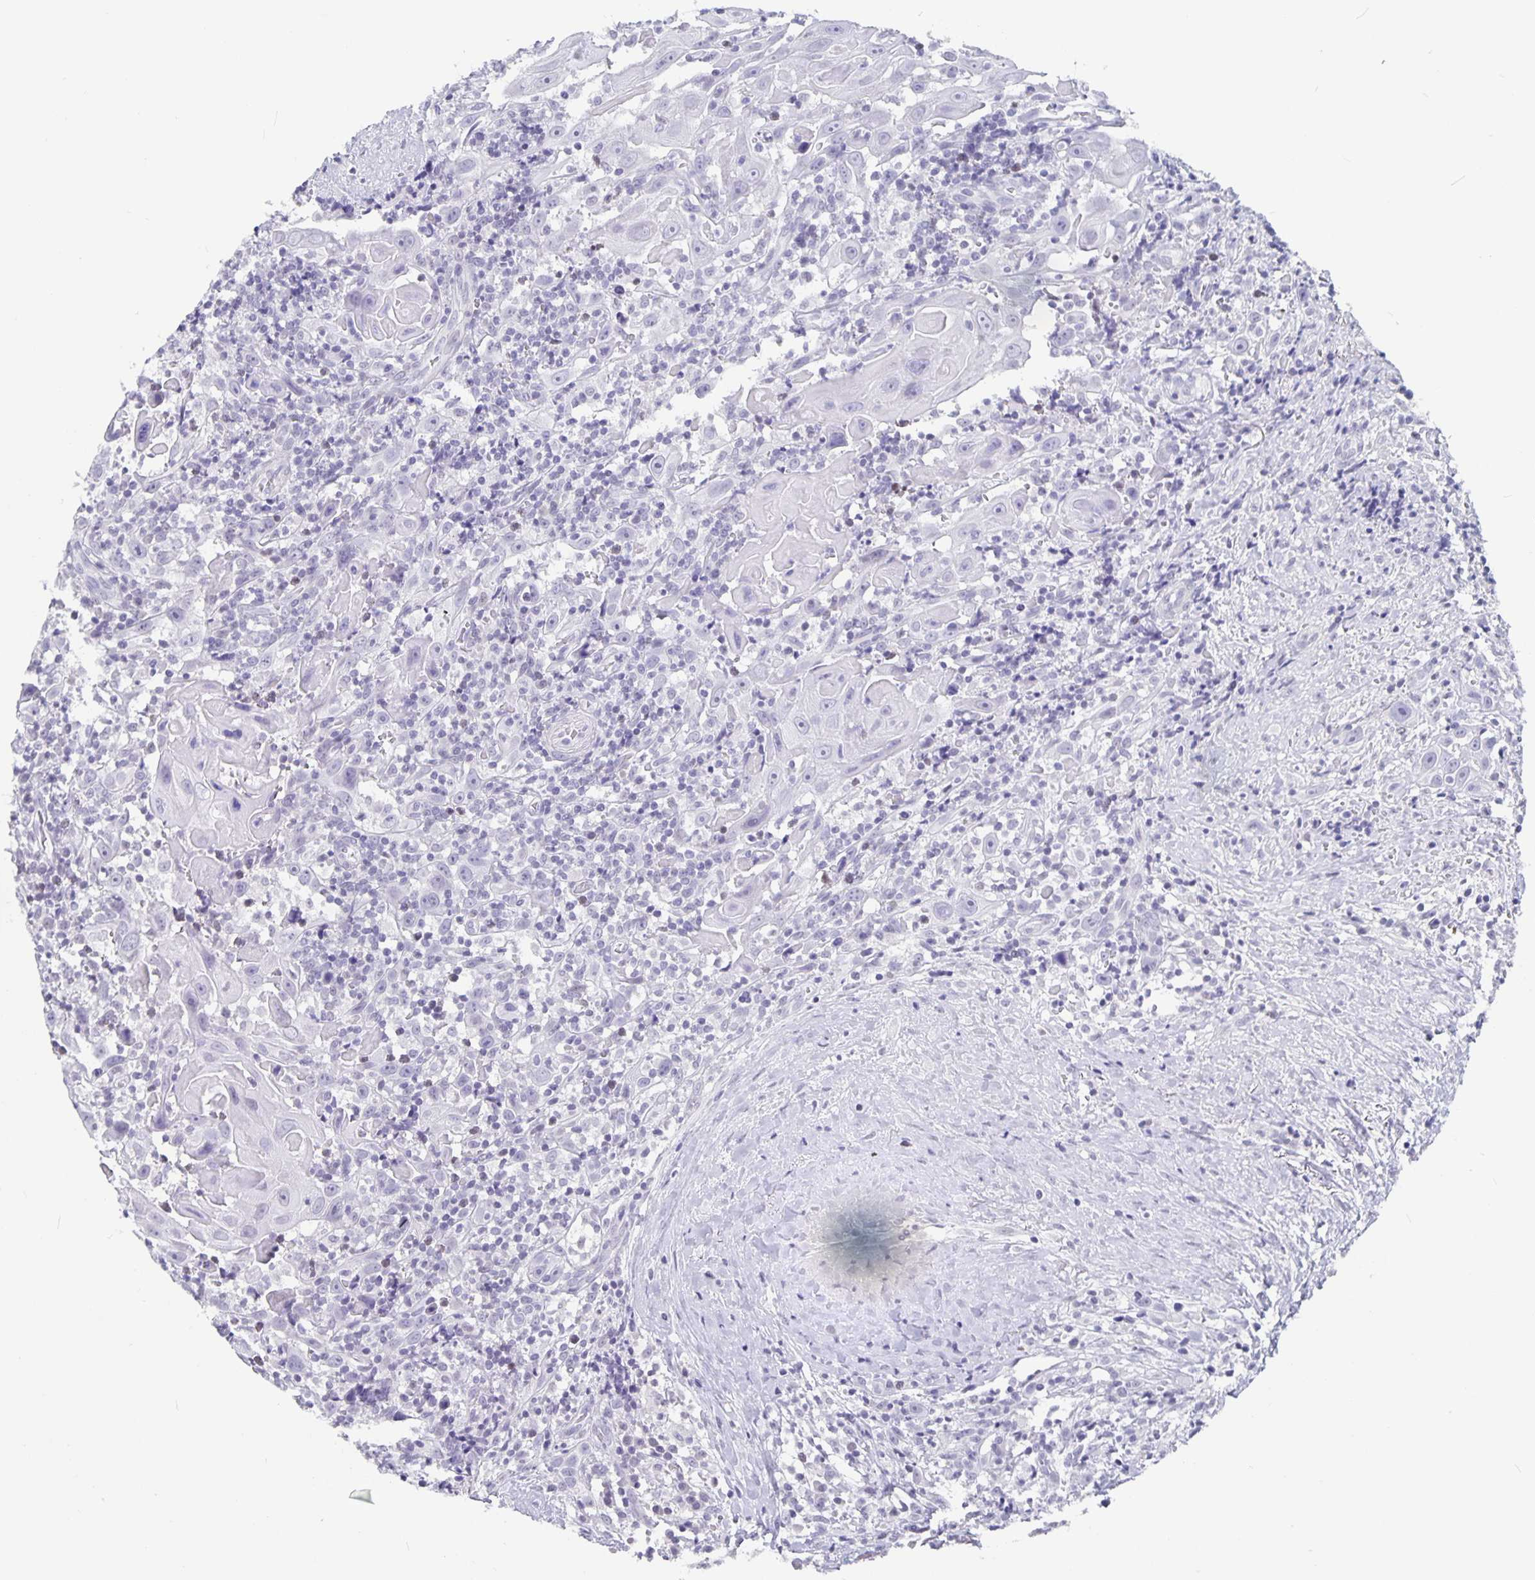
{"staining": {"intensity": "negative", "quantity": "none", "location": "none"}, "tissue": "head and neck cancer", "cell_type": "Tumor cells", "image_type": "cancer", "snomed": [{"axis": "morphology", "description": "Squamous cell carcinoma, NOS"}, {"axis": "topography", "description": "Head-Neck"}], "caption": "Human head and neck squamous cell carcinoma stained for a protein using immunohistochemistry (IHC) shows no expression in tumor cells.", "gene": "OLIG2", "patient": {"sex": "female", "age": 95}}